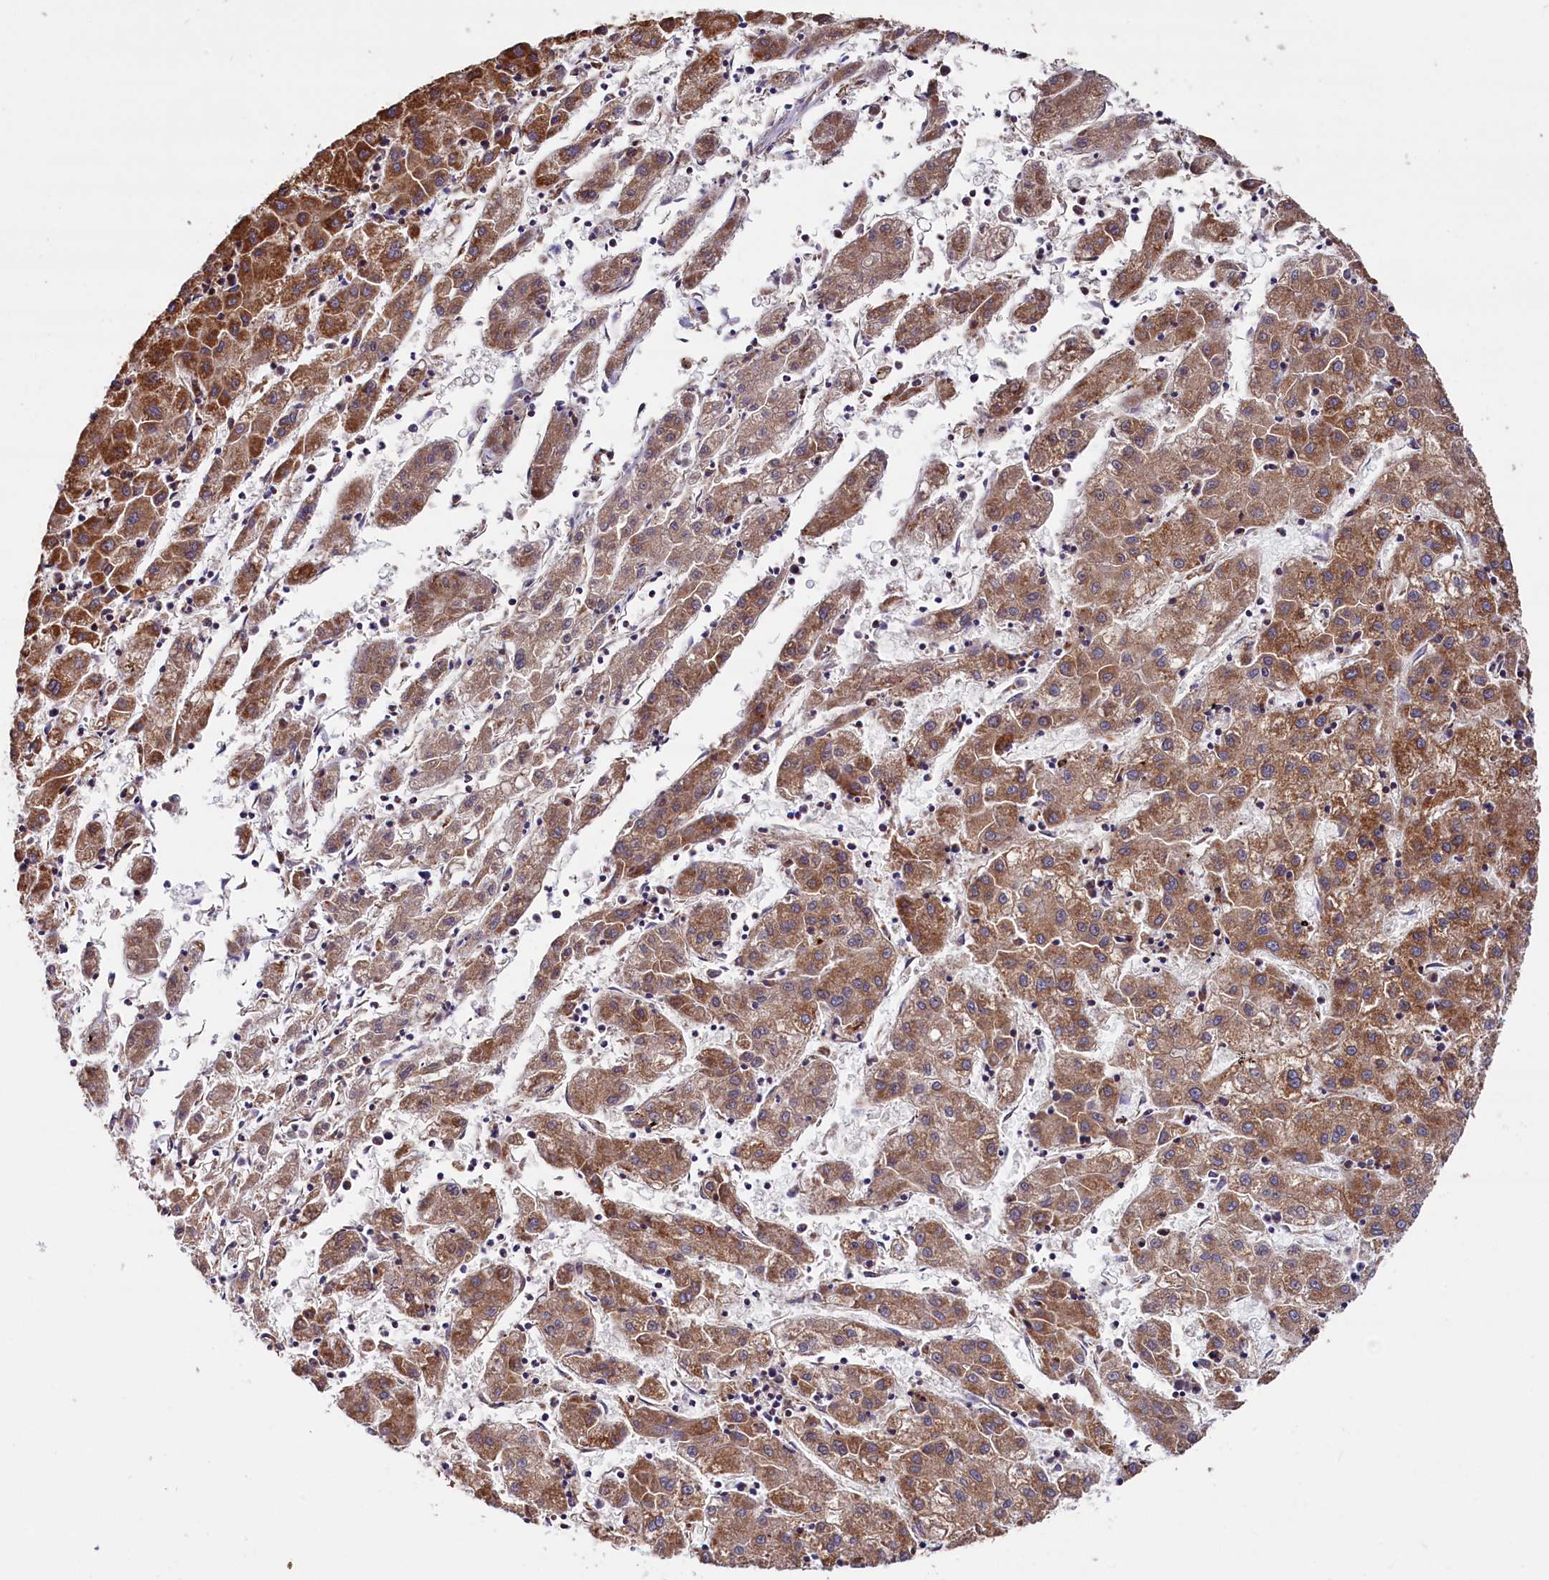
{"staining": {"intensity": "moderate", "quantity": ">75%", "location": "cytoplasmic/membranous"}, "tissue": "liver cancer", "cell_type": "Tumor cells", "image_type": "cancer", "snomed": [{"axis": "morphology", "description": "Carcinoma, Hepatocellular, NOS"}, {"axis": "topography", "description": "Liver"}], "caption": "Immunohistochemistry (IHC) staining of liver cancer, which demonstrates medium levels of moderate cytoplasmic/membranous expression in approximately >75% of tumor cells indicating moderate cytoplasmic/membranous protein expression. The staining was performed using DAB (brown) for protein detection and nuclei were counterstained in hematoxylin (blue).", "gene": "ZSWIM1", "patient": {"sex": "male", "age": 72}}